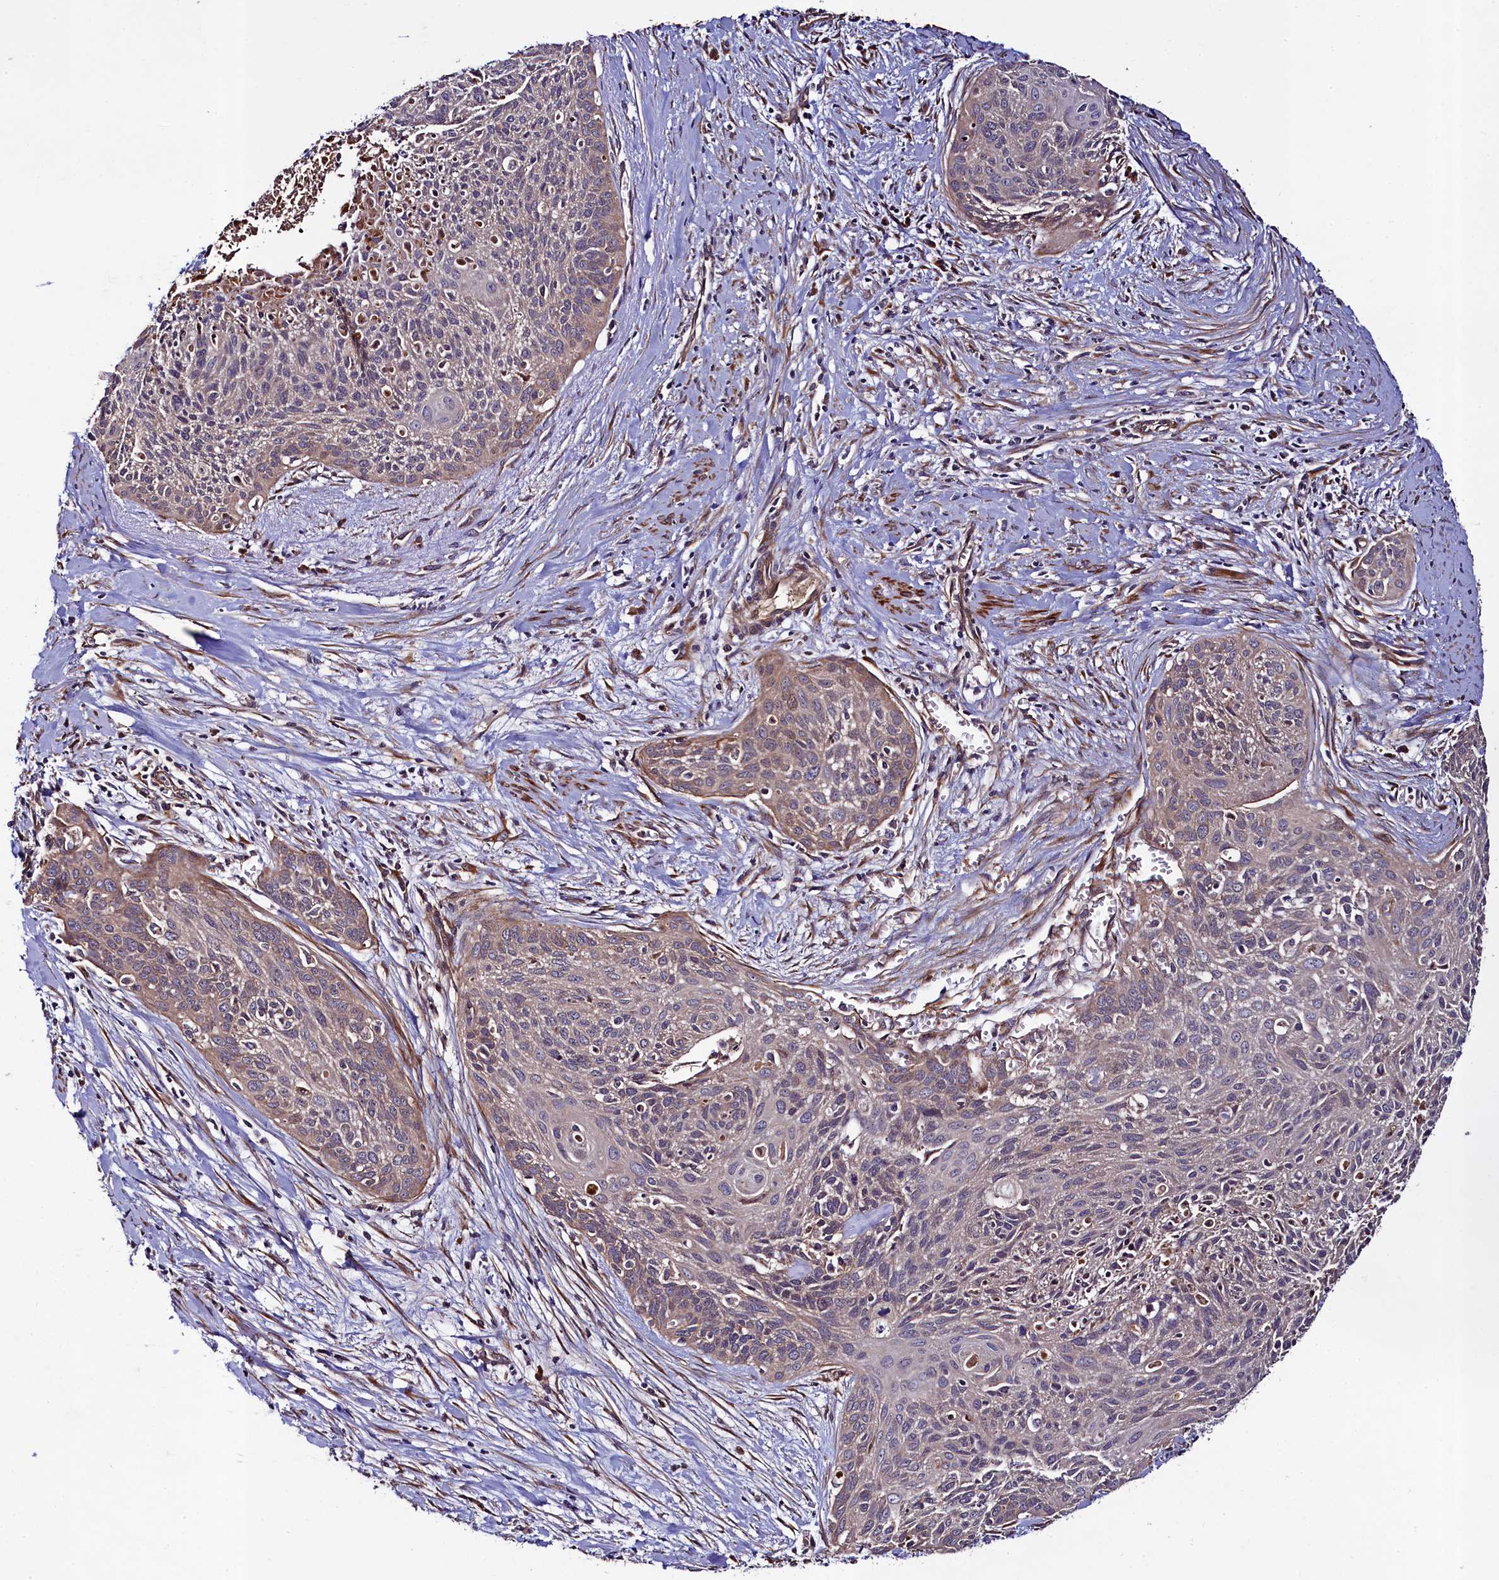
{"staining": {"intensity": "weak", "quantity": "25%-75%", "location": "cytoplasmic/membranous"}, "tissue": "cervical cancer", "cell_type": "Tumor cells", "image_type": "cancer", "snomed": [{"axis": "morphology", "description": "Squamous cell carcinoma, NOS"}, {"axis": "topography", "description": "Cervix"}], "caption": "Brown immunohistochemical staining in squamous cell carcinoma (cervical) displays weak cytoplasmic/membranous staining in about 25%-75% of tumor cells.", "gene": "CCDC102A", "patient": {"sex": "female", "age": 55}}